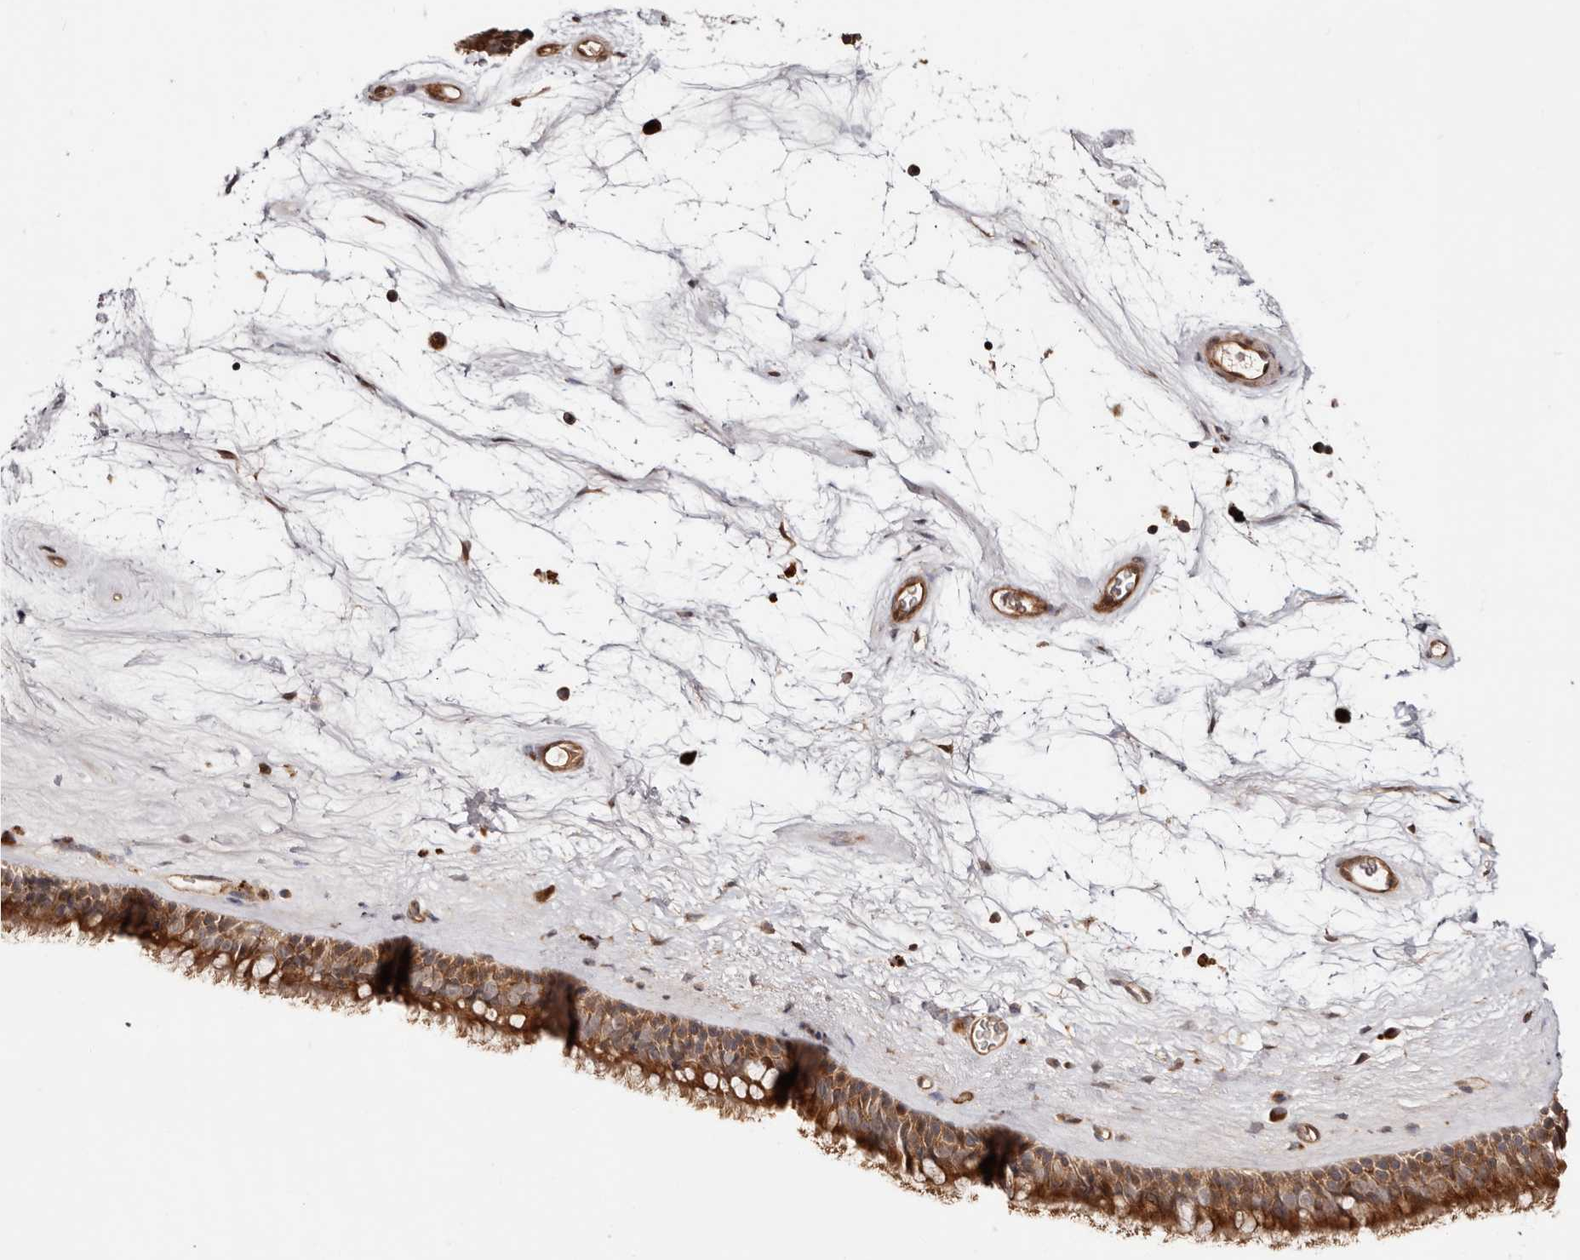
{"staining": {"intensity": "strong", "quantity": ">75%", "location": "cytoplasmic/membranous,nuclear"}, "tissue": "nasopharynx", "cell_type": "Respiratory epithelial cells", "image_type": "normal", "snomed": [{"axis": "morphology", "description": "Normal tissue, NOS"}, {"axis": "topography", "description": "Nasopharynx"}], "caption": "A brown stain shows strong cytoplasmic/membranous,nuclear positivity of a protein in respiratory epithelial cells of benign human nasopharynx. The staining was performed using DAB, with brown indicating positive protein expression. Nuclei are stained blue with hematoxylin.", "gene": "PTPN22", "patient": {"sex": "male", "age": 64}}